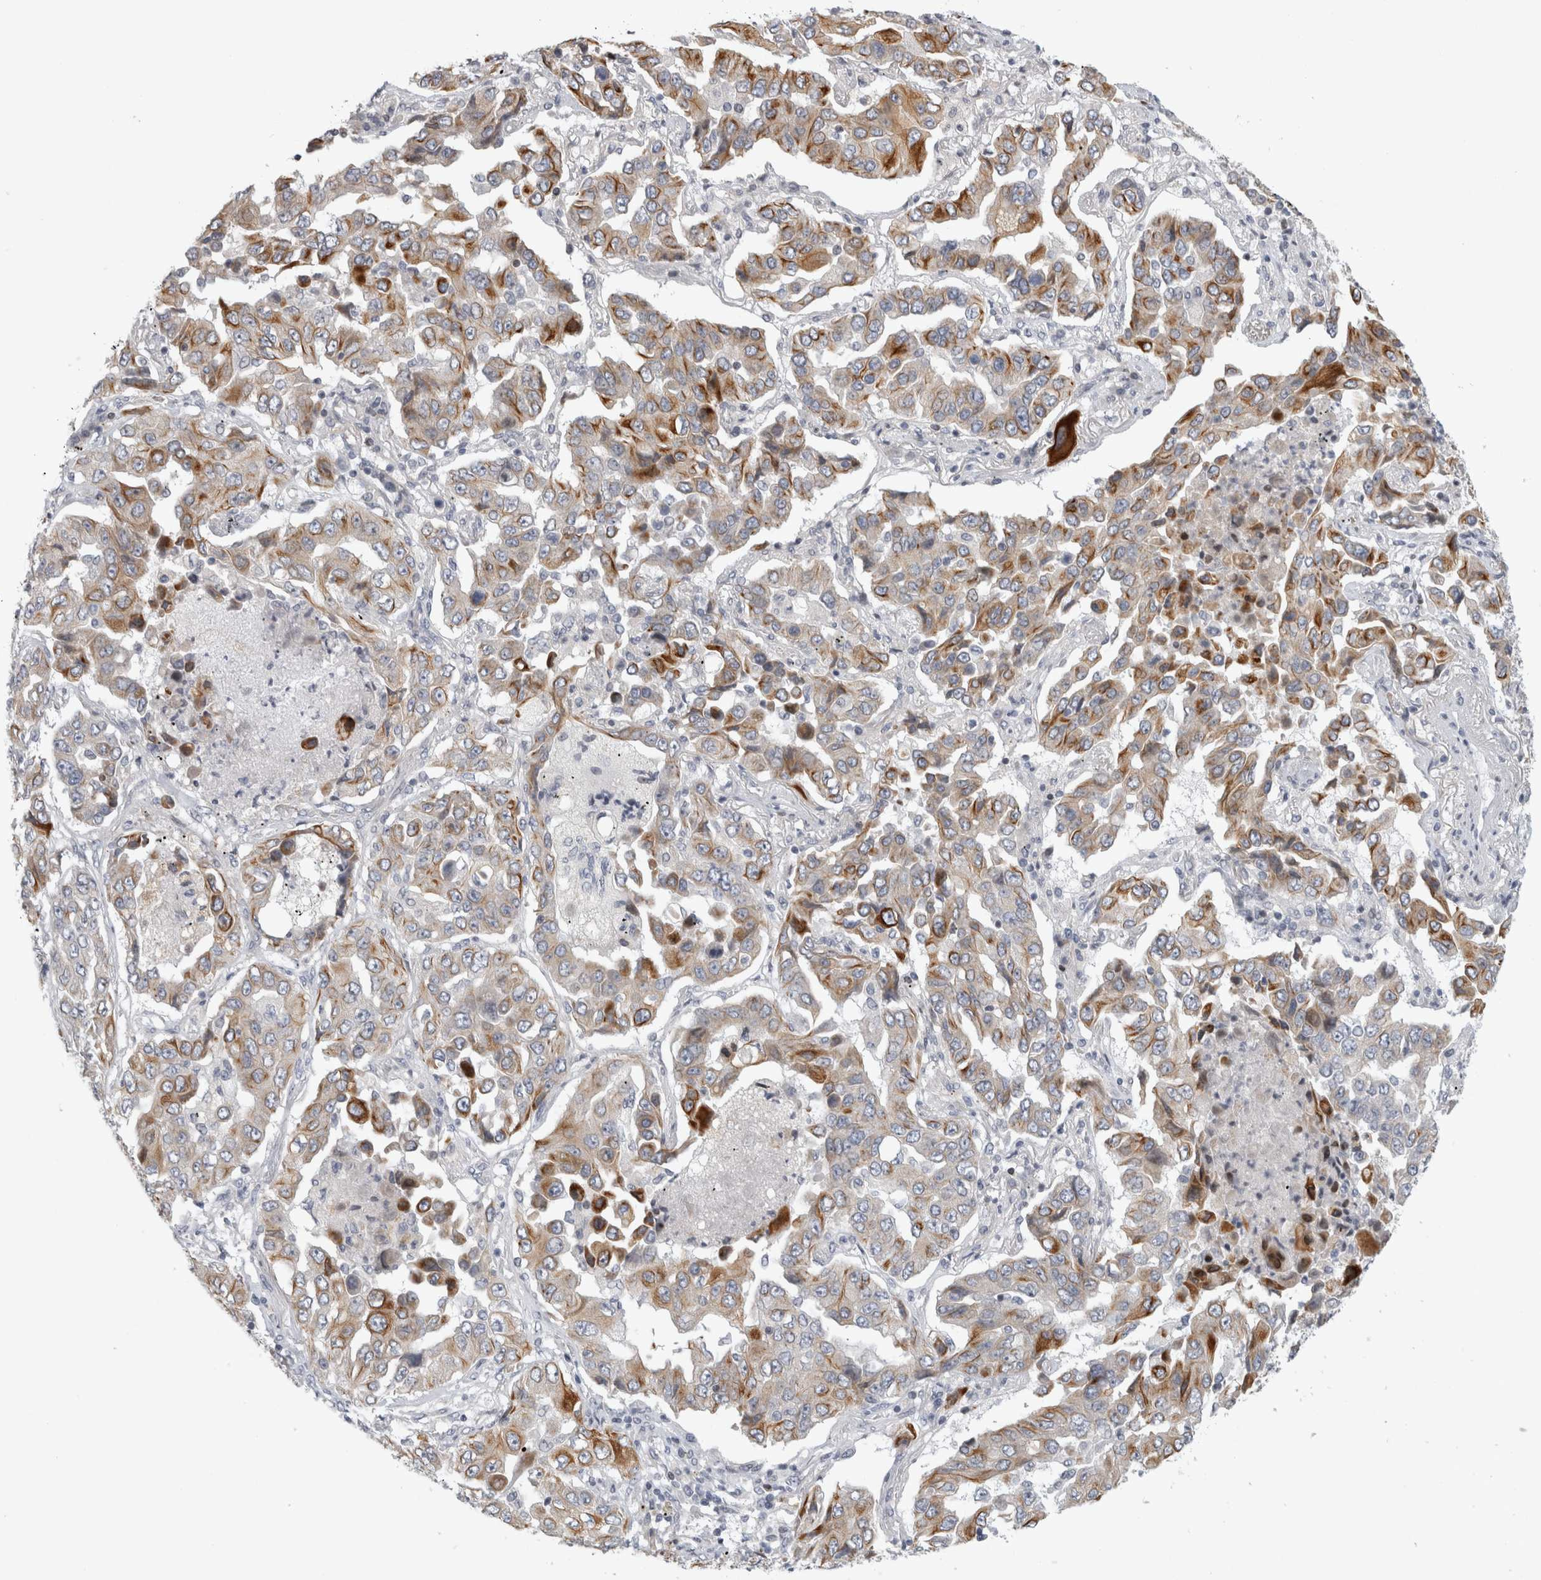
{"staining": {"intensity": "moderate", "quantity": "25%-75%", "location": "cytoplasmic/membranous"}, "tissue": "lung cancer", "cell_type": "Tumor cells", "image_type": "cancer", "snomed": [{"axis": "morphology", "description": "Adenocarcinoma, NOS"}, {"axis": "topography", "description": "Lung"}], "caption": "The image reveals immunohistochemical staining of lung adenocarcinoma. There is moderate cytoplasmic/membranous expression is seen in about 25%-75% of tumor cells.", "gene": "UTP25", "patient": {"sex": "female", "age": 65}}